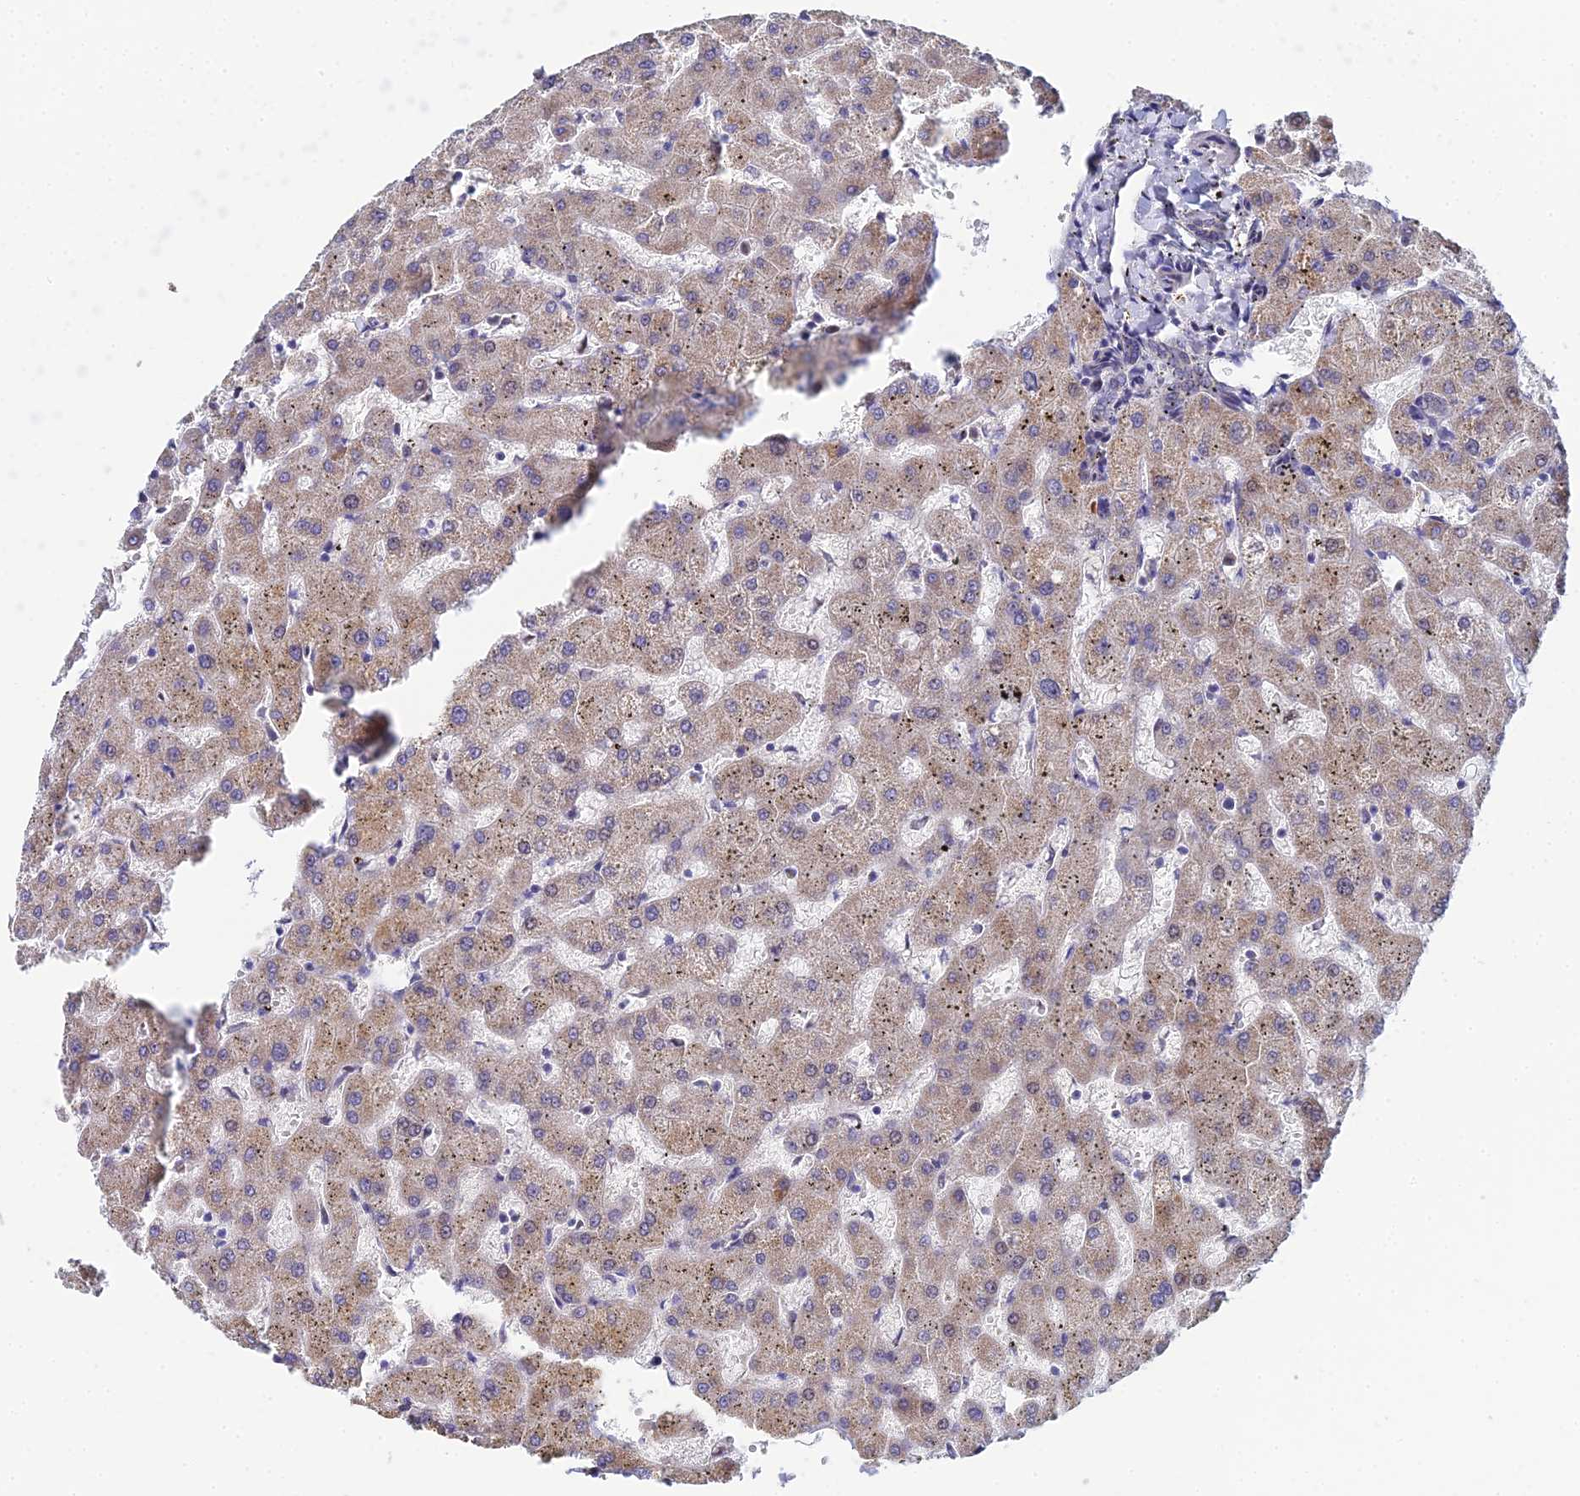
{"staining": {"intensity": "weak", "quantity": ">75%", "location": "cytoplasmic/membranous"}, "tissue": "liver", "cell_type": "Cholangiocytes", "image_type": "normal", "snomed": [{"axis": "morphology", "description": "Normal tissue, NOS"}, {"axis": "topography", "description": "Liver"}], "caption": "High-magnification brightfield microscopy of normal liver stained with DAB (brown) and counterstained with hematoxylin (blue). cholangiocytes exhibit weak cytoplasmic/membranous expression is seen in approximately>75% of cells. The staining was performed using DAB, with brown indicating positive protein expression. Nuclei are stained blue with hematoxylin.", "gene": "BIVM", "patient": {"sex": "female", "age": 63}}